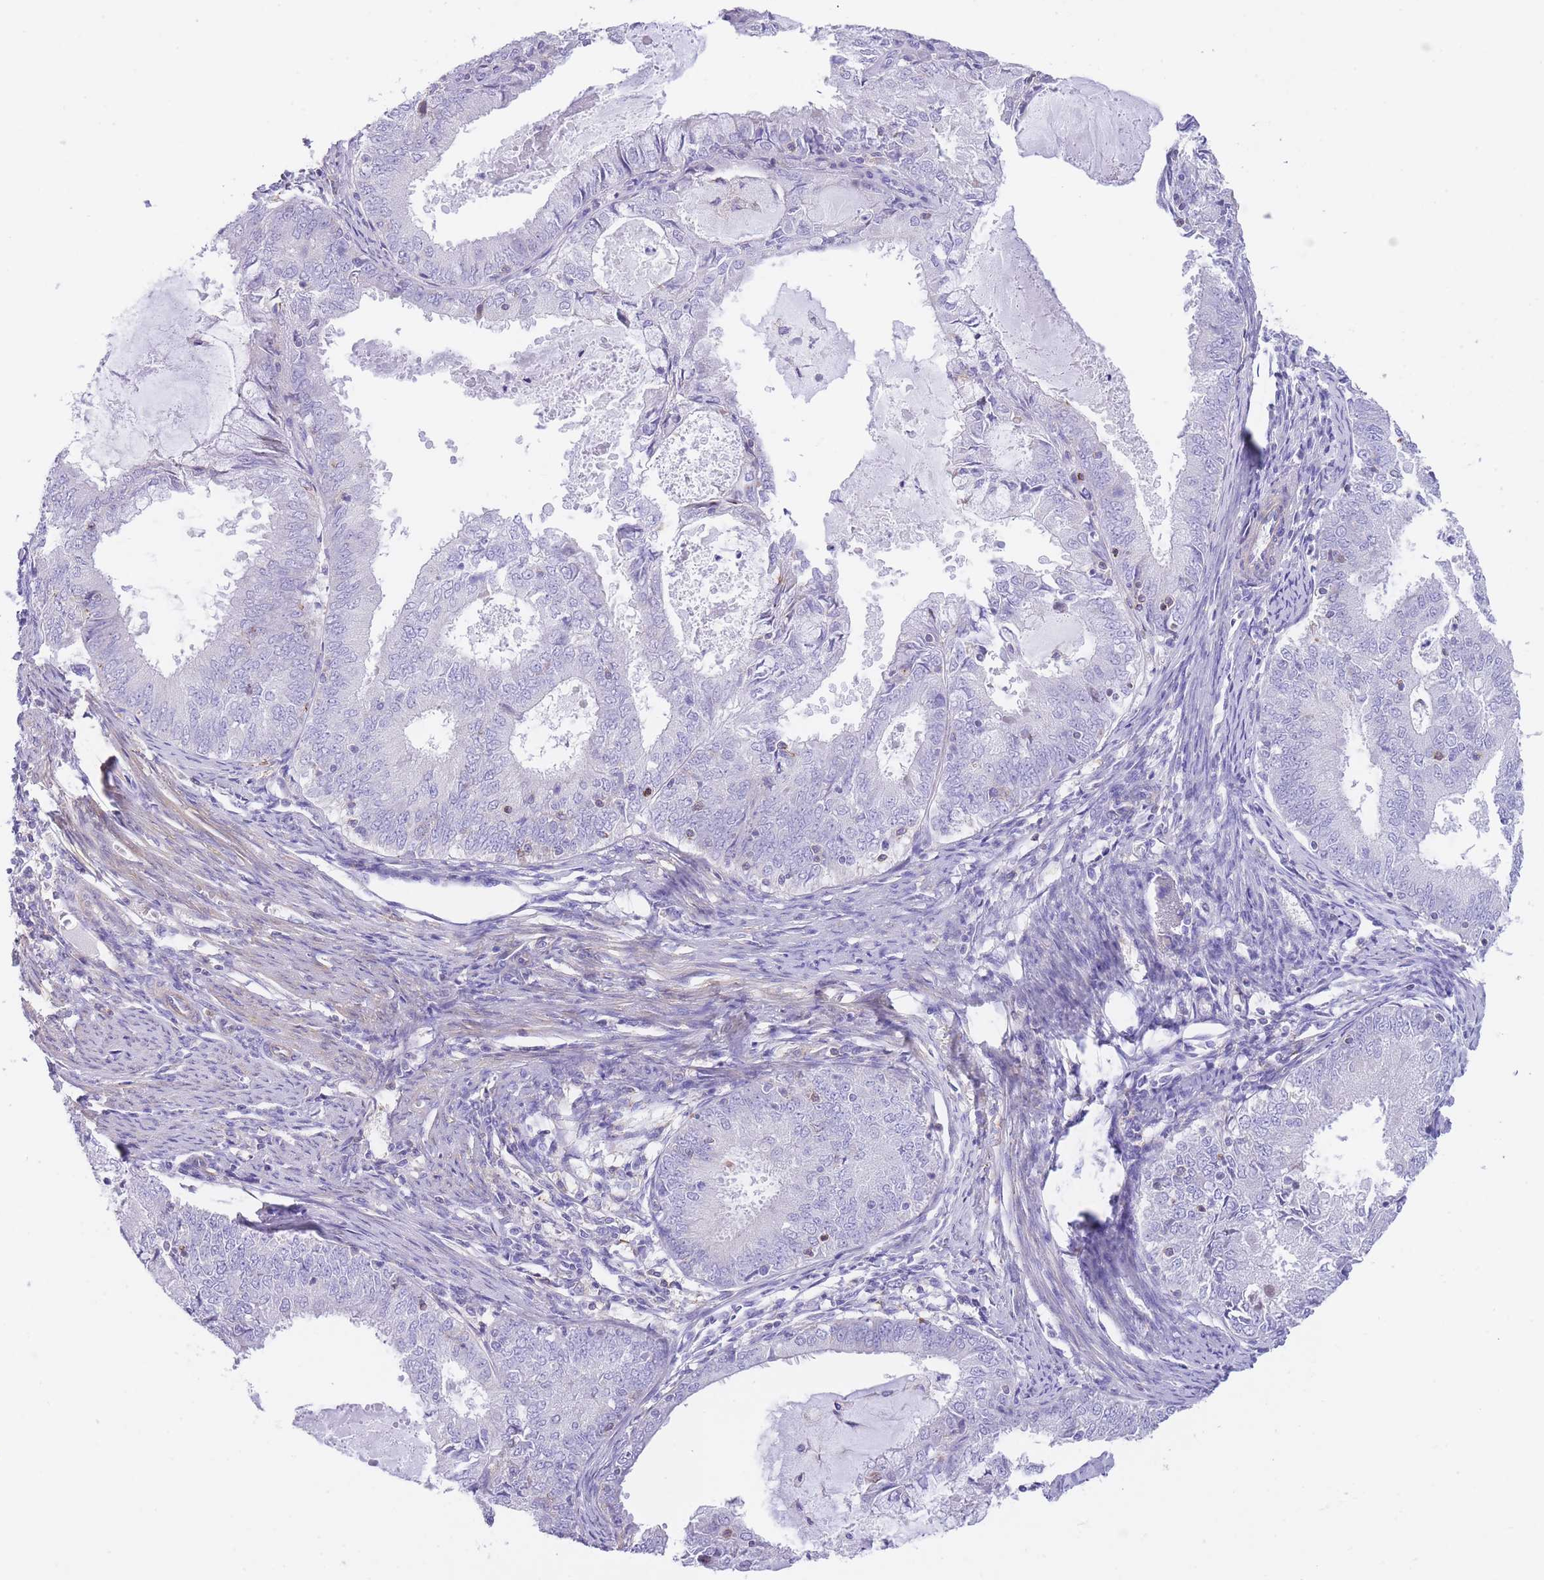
{"staining": {"intensity": "negative", "quantity": "none", "location": "none"}, "tissue": "endometrial cancer", "cell_type": "Tumor cells", "image_type": "cancer", "snomed": [{"axis": "morphology", "description": "Adenocarcinoma, NOS"}, {"axis": "topography", "description": "Endometrium"}], "caption": "Endometrial adenocarcinoma was stained to show a protein in brown. There is no significant expression in tumor cells. Brightfield microscopy of IHC stained with DAB (3,3'-diaminobenzidine) (brown) and hematoxylin (blue), captured at high magnification.", "gene": "LDB3", "patient": {"sex": "female", "age": 57}}